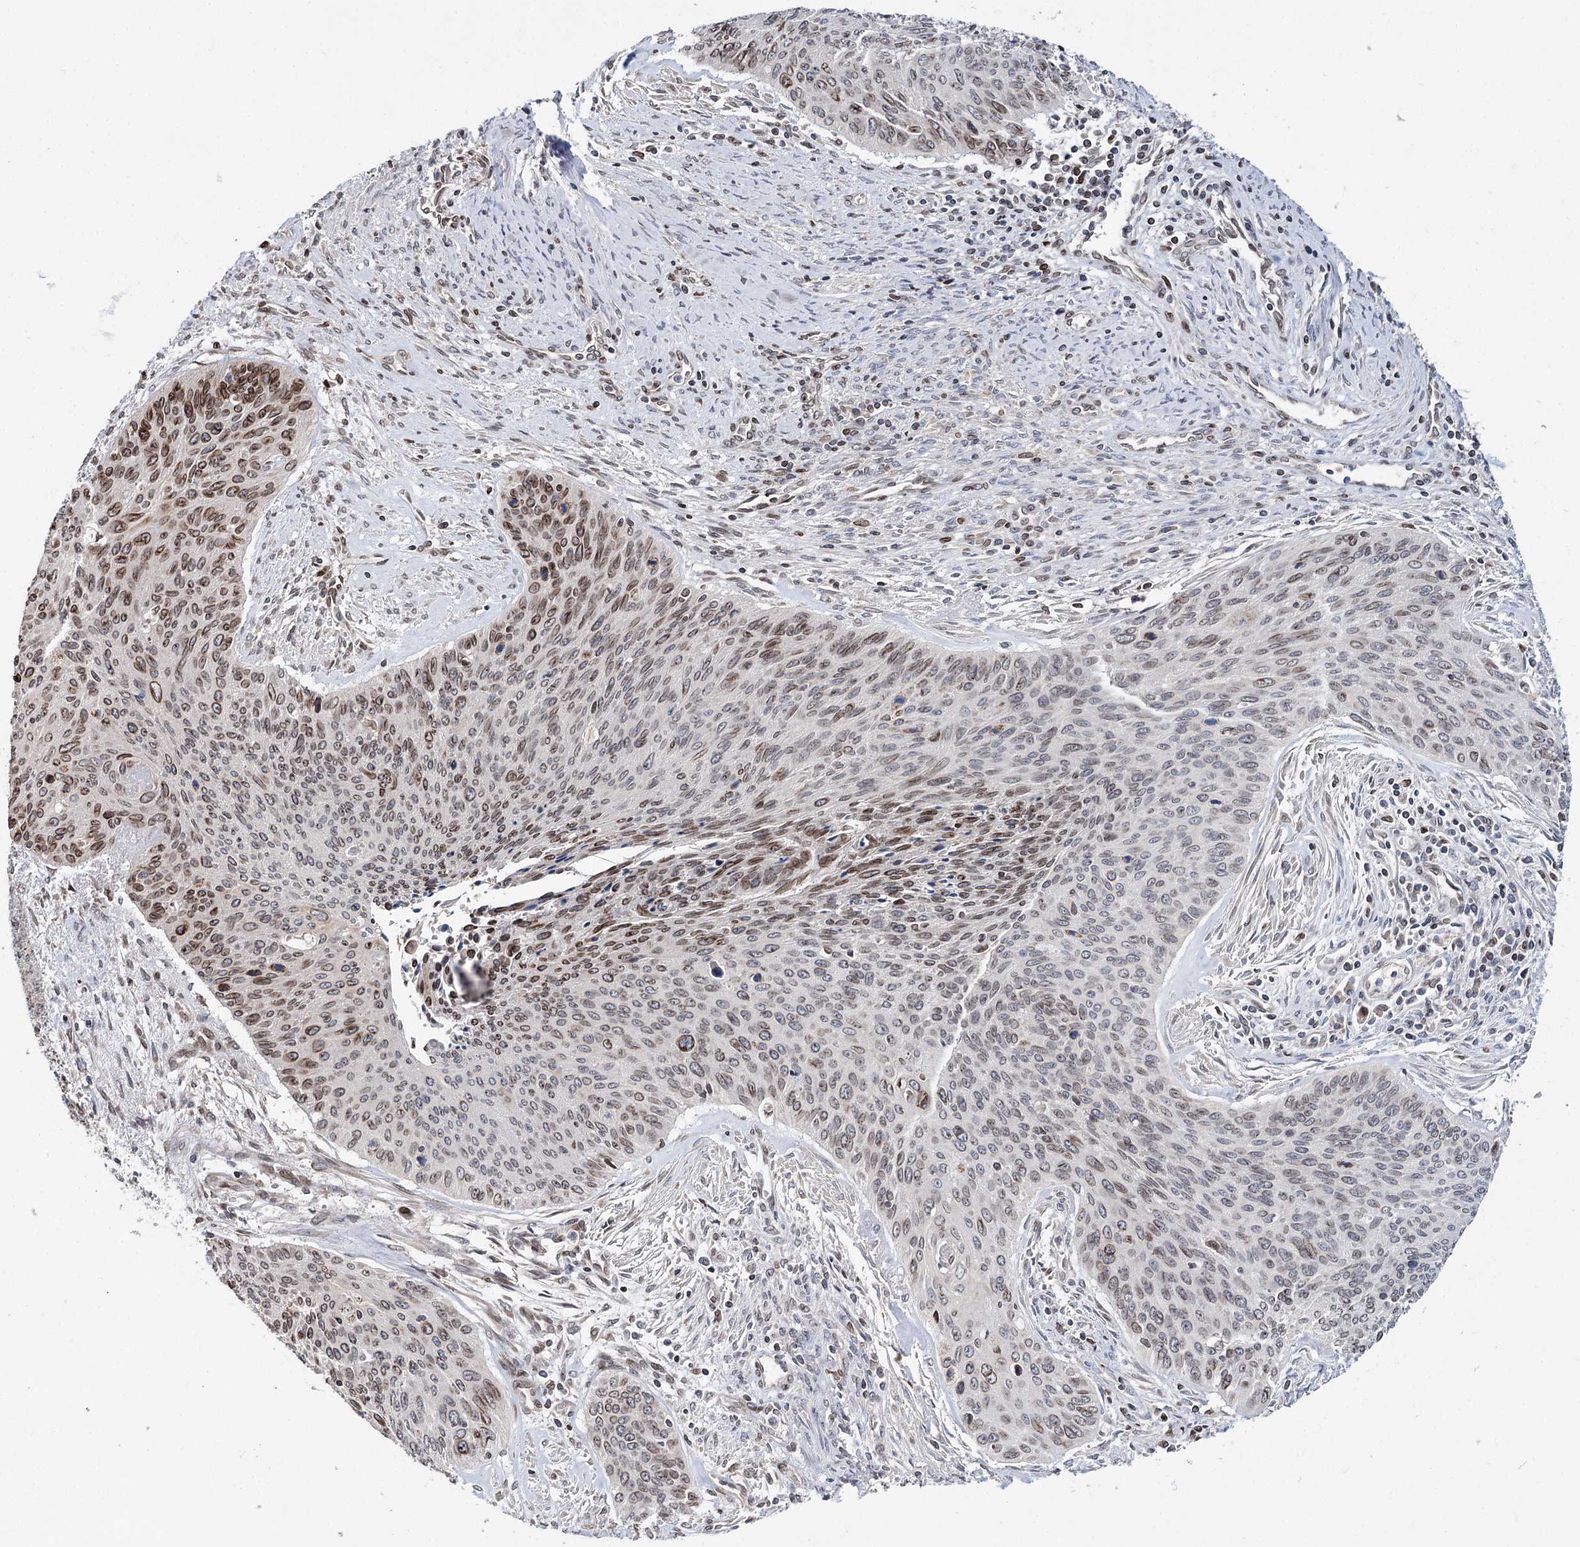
{"staining": {"intensity": "moderate", "quantity": "25%-75%", "location": "cytoplasmic/membranous,nuclear"}, "tissue": "cervical cancer", "cell_type": "Tumor cells", "image_type": "cancer", "snomed": [{"axis": "morphology", "description": "Squamous cell carcinoma, NOS"}, {"axis": "topography", "description": "Cervix"}], "caption": "A photomicrograph showing moderate cytoplasmic/membranous and nuclear positivity in approximately 25%-75% of tumor cells in cervical cancer (squamous cell carcinoma), as visualized by brown immunohistochemical staining.", "gene": "CFAP46", "patient": {"sex": "female", "age": 55}}